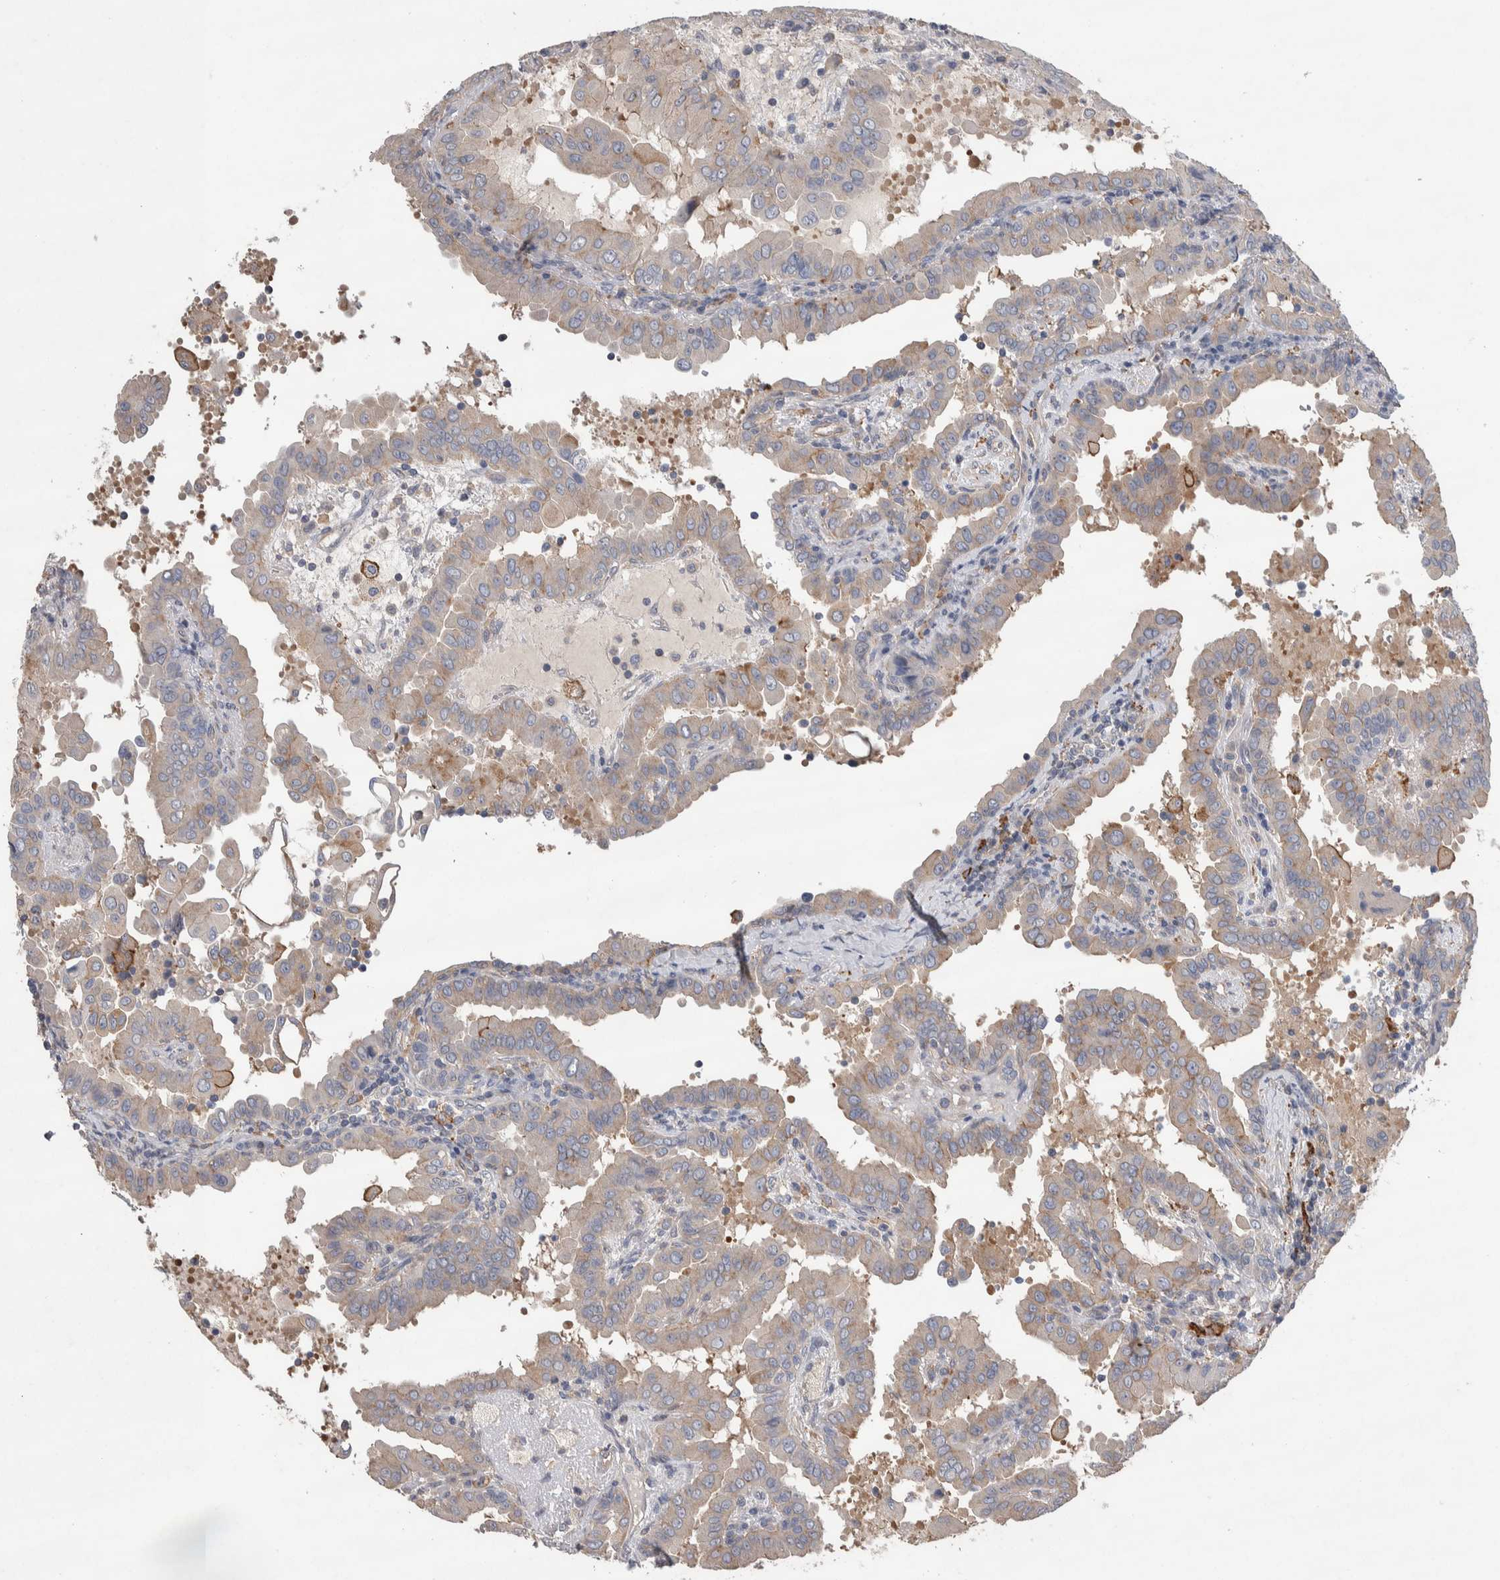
{"staining": {"intensity": "weak", "quantity": "<25%", "location": "cytoplasmic/membranous"}, "tissue": "thyroid cancer", "cell_type": "Tumor cells", "image_type": "cancer", "snomed": [{"axis": "morphology", "description": "Papillary adenocarcinoma, NOS"}, {"axis": "topography", "description": "Thyroid gland"}], "caption": "Immunohistochemistry (IHC) of thyroid cancer exhibits no positivity in tumor cells. (Stains: DAB immunohistochemistry with hematoxylin counter stain, Microscopy: brightfield microscopy at high magnification).", "gene": "GCNA", "patient": {"sex": "male", "age": 33}}